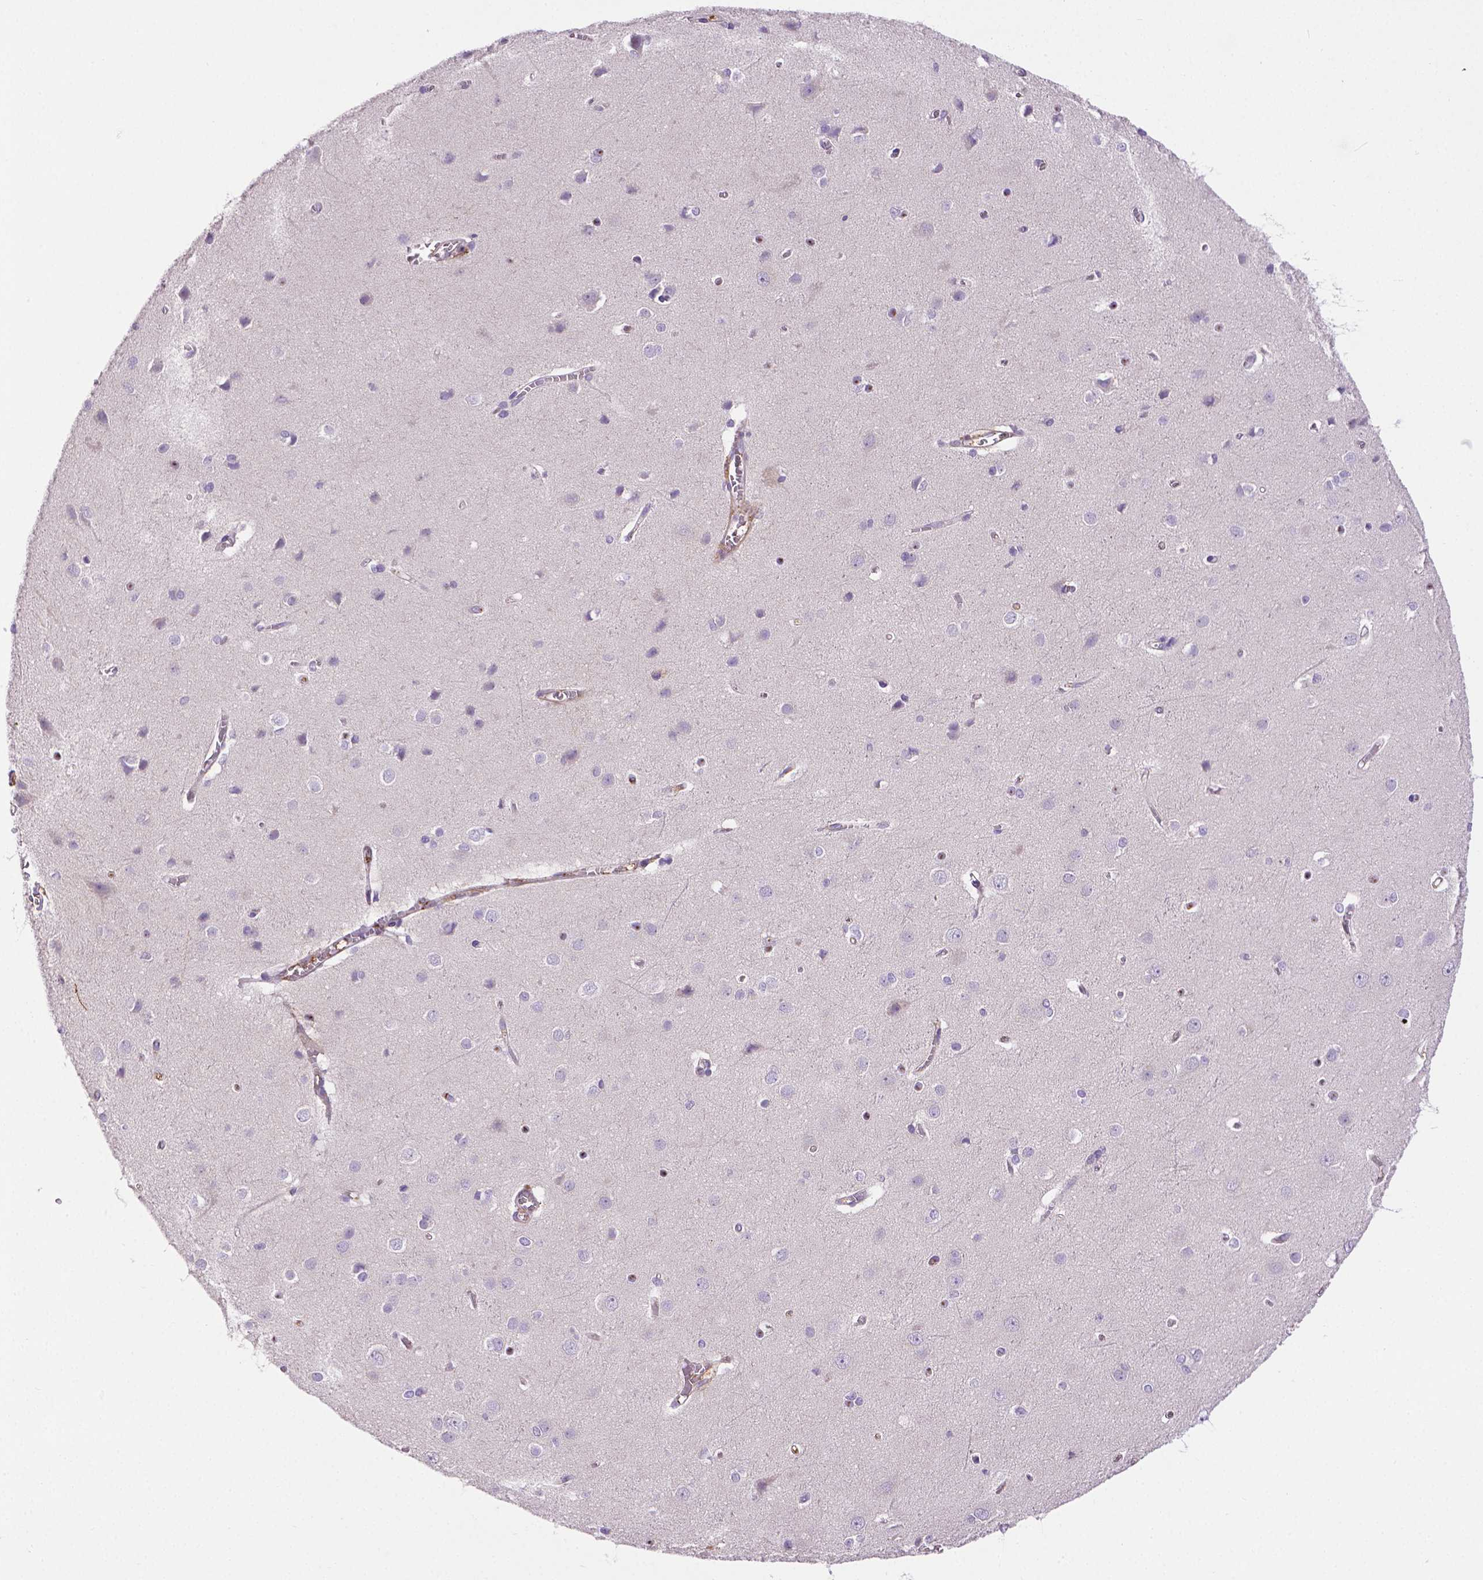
{"staining": {"intensity": "negative", "quantity": "none", "location": "none"}, "tissue": "cerebral cortex", "cell_type": "Endothelial cells", "image_type": "normal", "snomed": [{"axis": "morphology", "description": "Normal tissue, NOS"}, {"axis": "topography", "description": "Cerebral cortex"}], "caption": "The micrograph exhibits no significant staining in endothelial cells of cerebral cortex.", "gene": "SLC51B", "patient": {"sex": "male", "age": 37}}